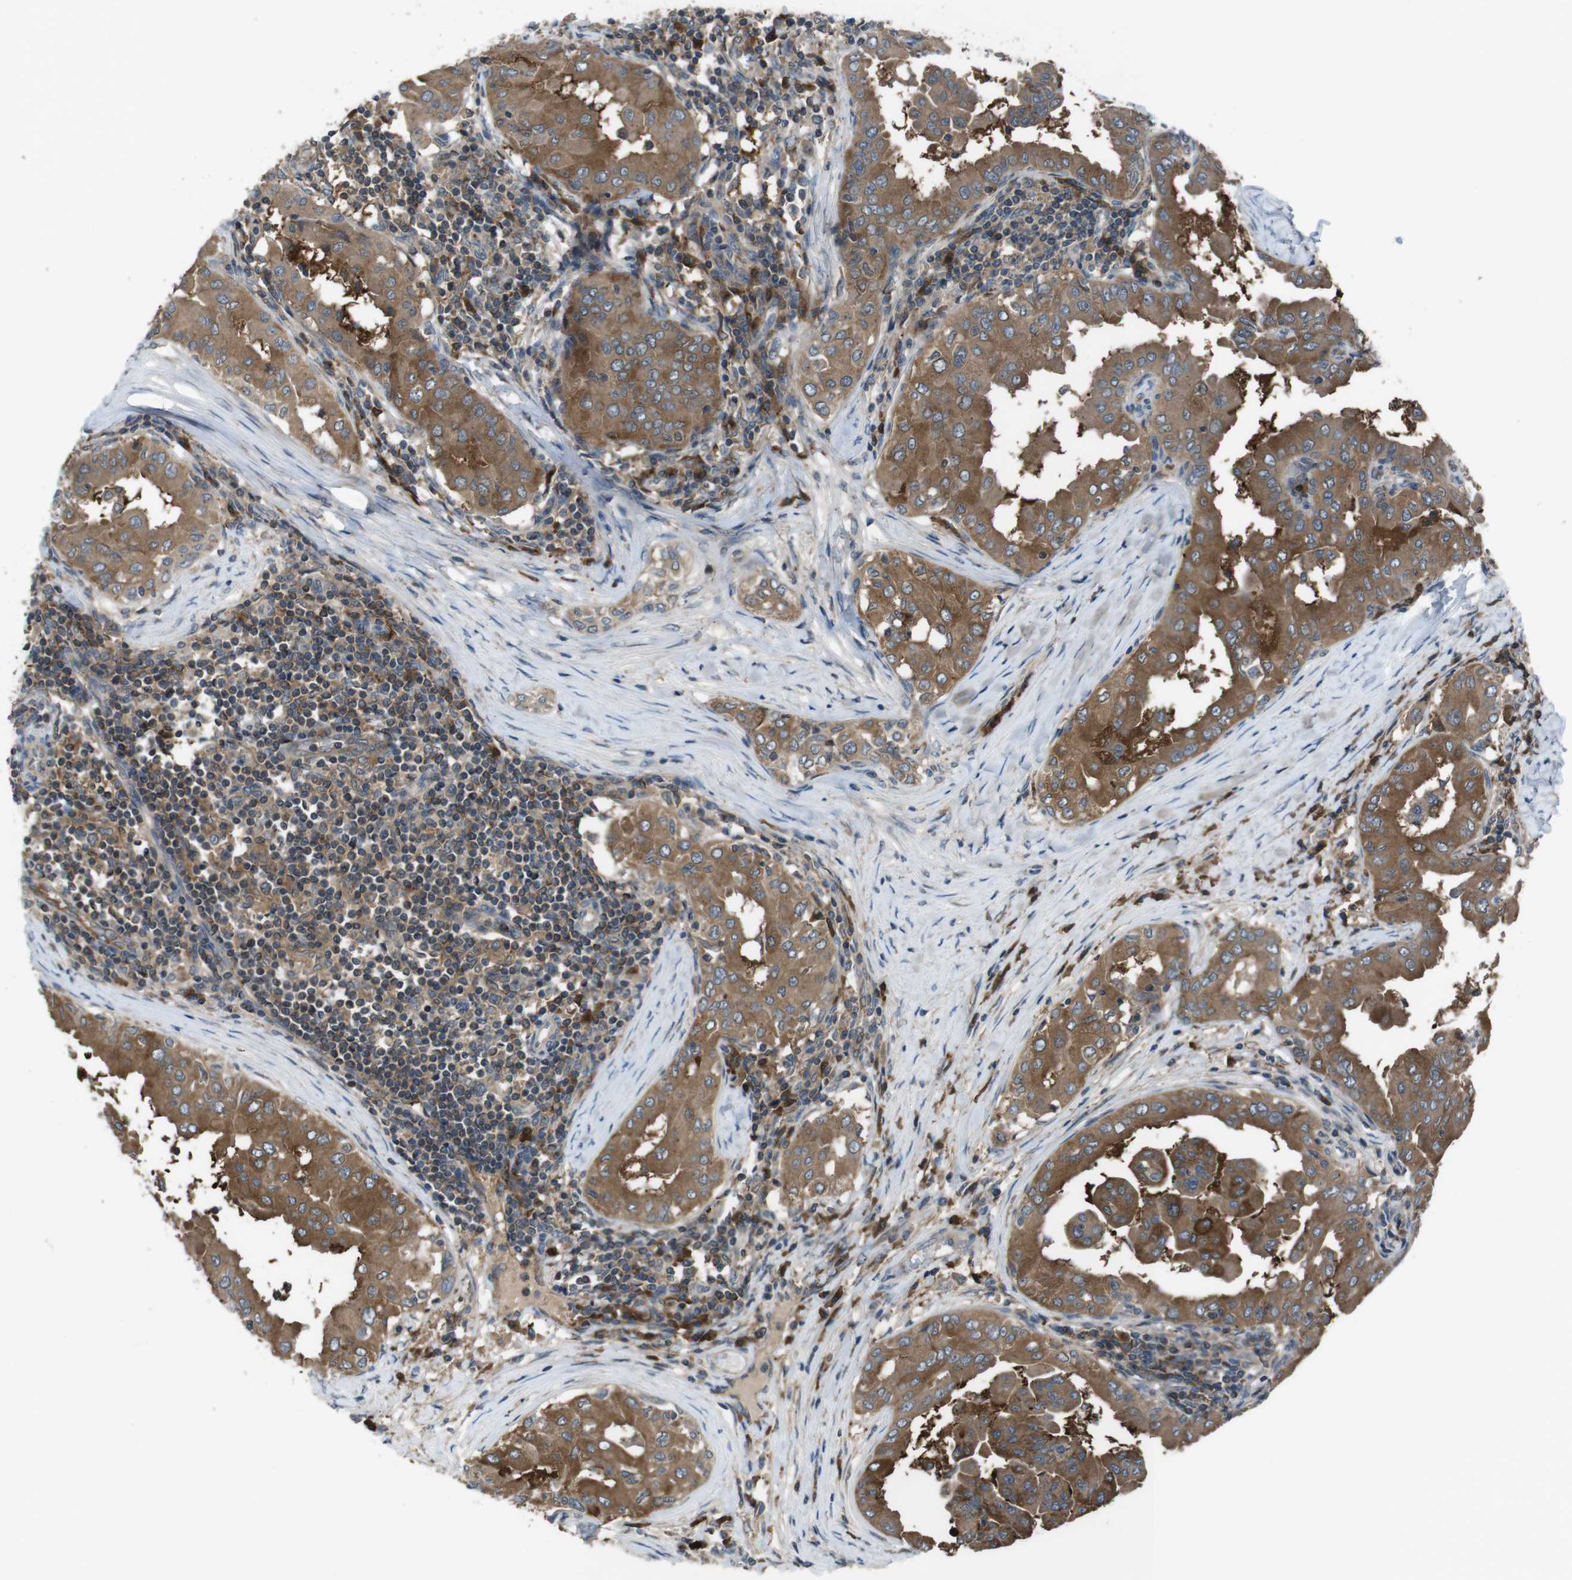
{"staining": {"intensity": "moderate", "quantity": ">75%", "location": "cytoplasmic/membranous"}, "tissue": "thyroid cancer", "cell_type": "Tumor cells", "image_type": "cancer", "snomed": [{"axis": "morphology", "description": "Papillary adenocarcinoma, NOS"}, {"axis": "topography", "description": "Thyroid gland"}], "caption": "Tumor cells exhibit medium levels of moderate cytoplasmic/membranous positivity in approximately >75% of cells in thyroid cancer. (Brightfield microscopy of DAB IHC at high magnification).", "gene": "SLC22A23", "patient": {"sex": "male", "age": 33}}